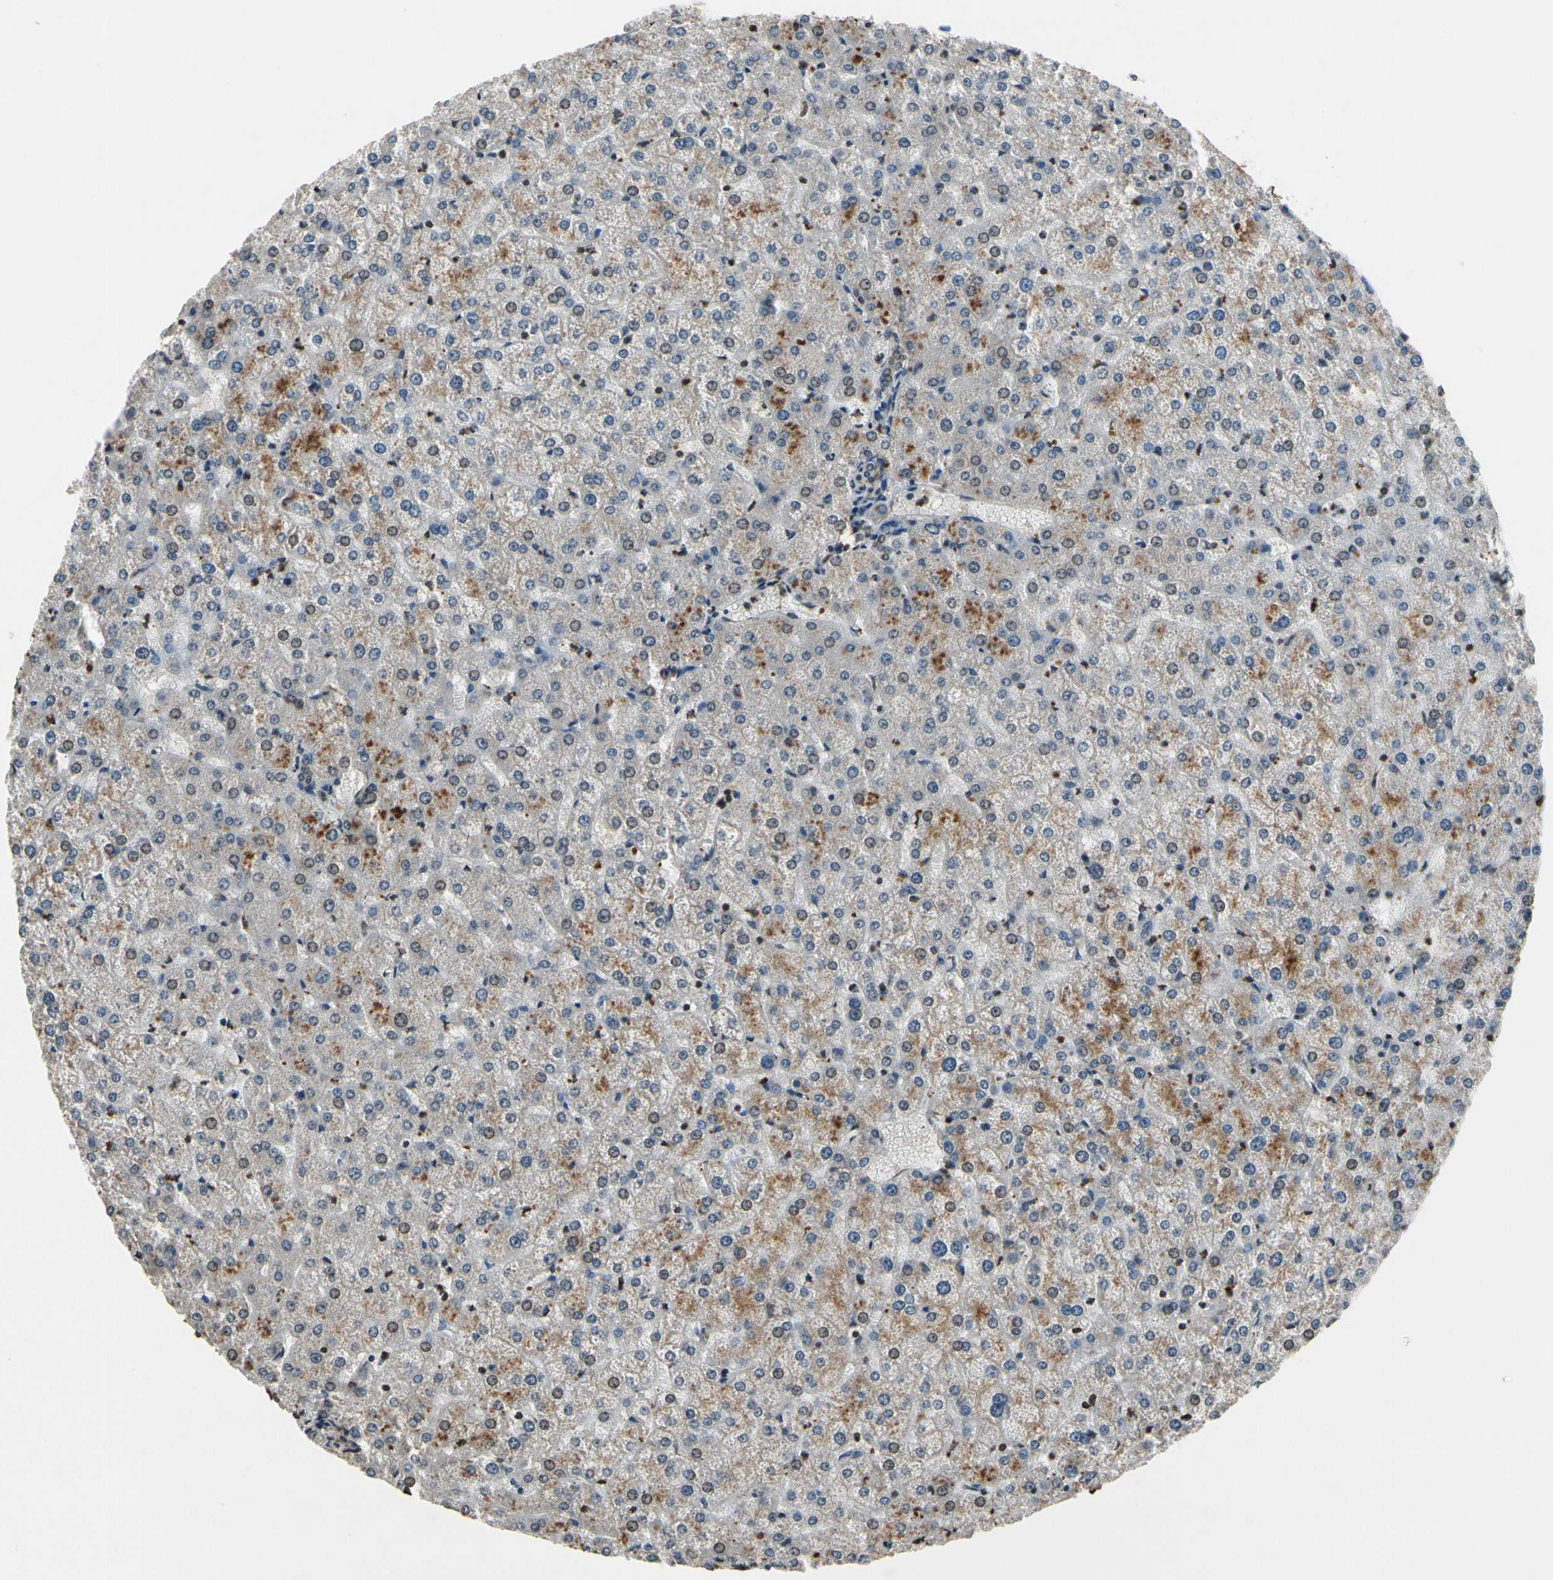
{"staining": {"intensity": "weak", "quantity": "25%-75%", "location": "nuclear"}, "tissue": "liver", "cell_type": "Cholangiocytes", "image_type": "normal", "snomed": [{"axis": "morphology", "description": "Normal tissue, NOS"}, {"axis": "topography", "description": "Liver"}], "caption": "Approximately 25%-75% of cholangiocytes in unremarkable liver demonstrate weak nuclear protein staining as visualized by brown immunohistochemical staining.", "gene": "HIPK2", "patient": {"sex": "female", "age": 32}}